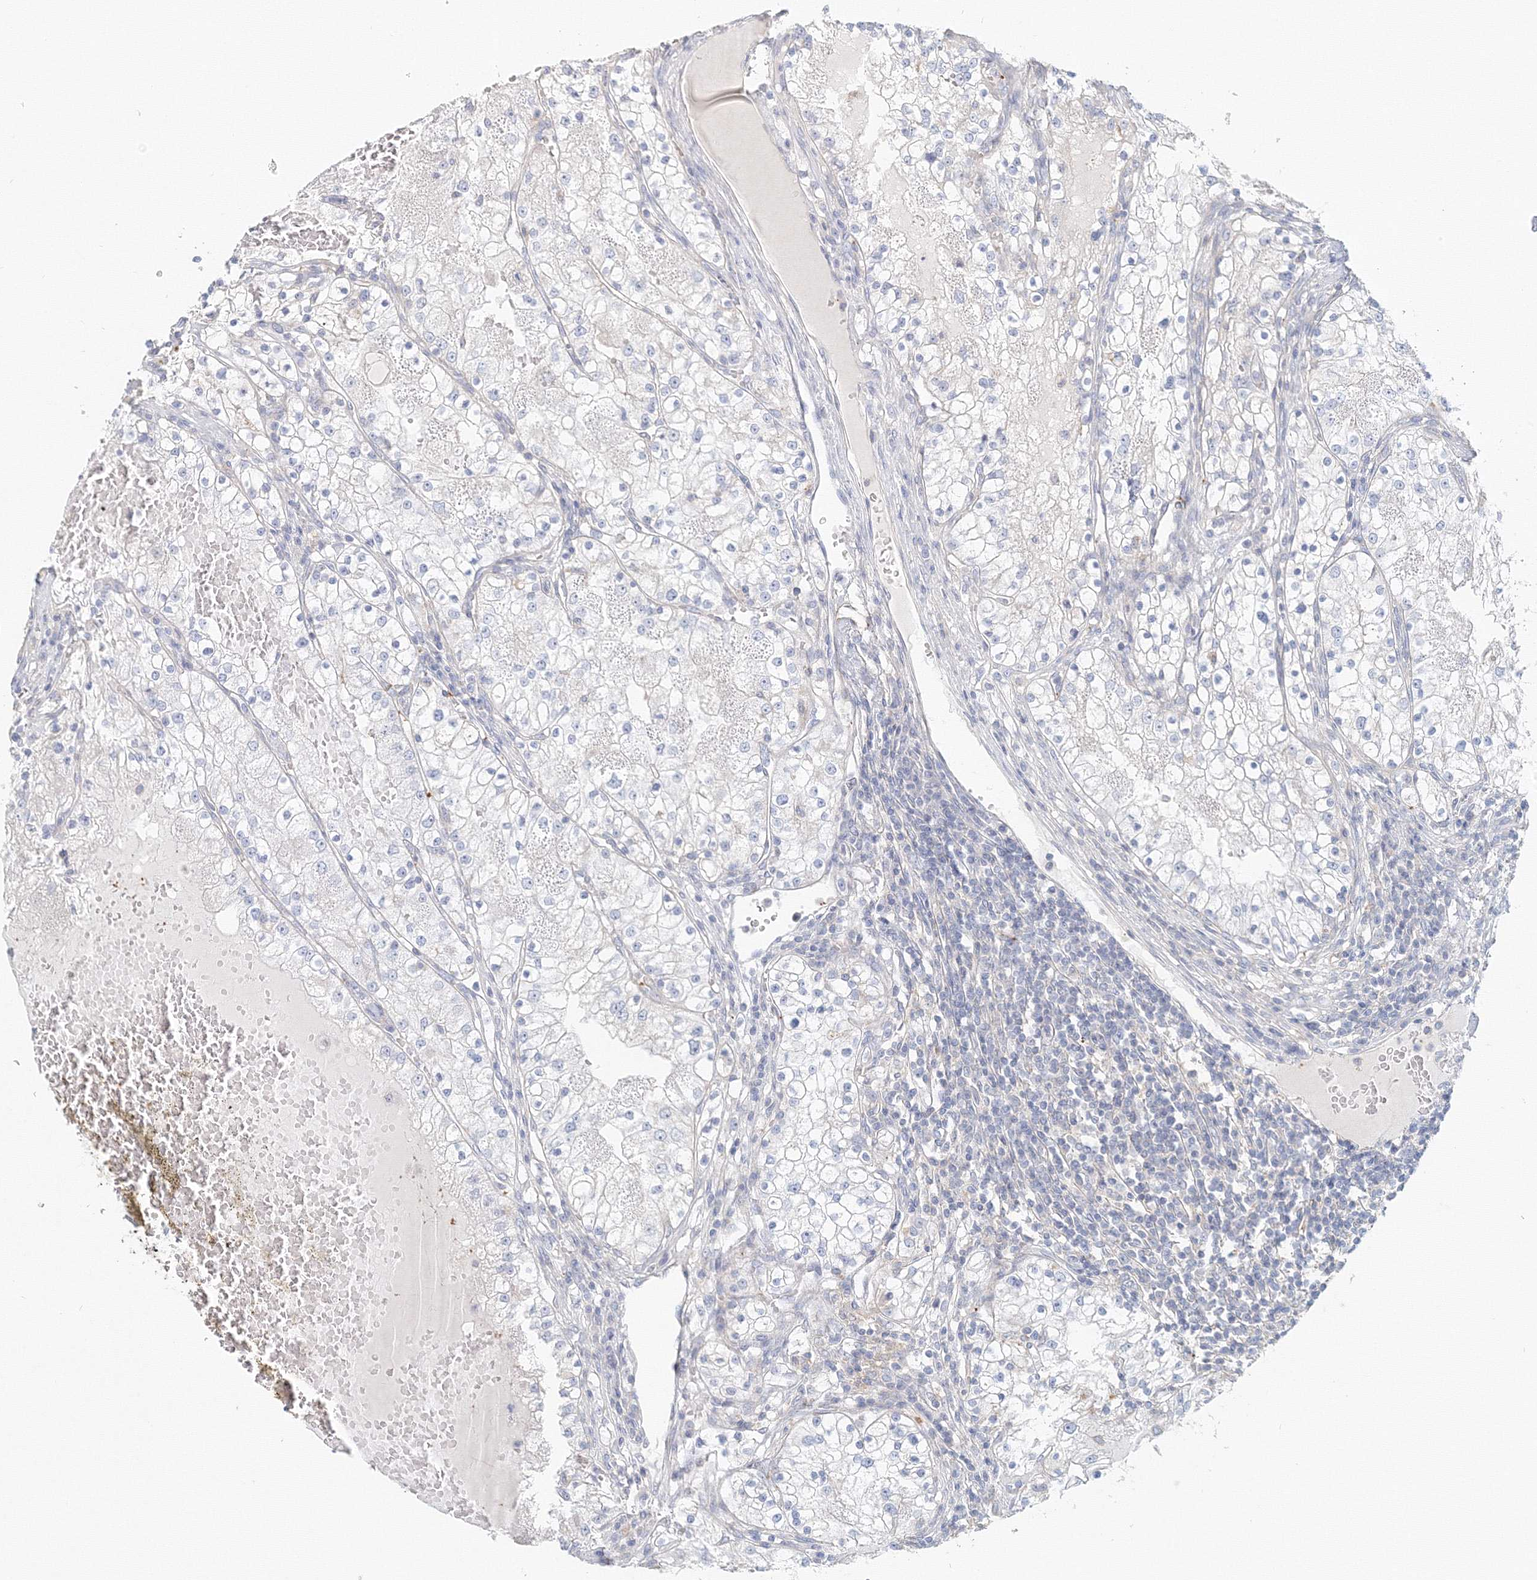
{"staining": {"intensity": "negative", "quantity": "none", "location": "none"}, "tissue": "renal cancer", "cell_type": "Tumor cells", "image_type": "cancer", "snomed": [{"axis": "morphology", "description": "Normal tissue, NOS"}, {"axis": "morphology", "description": "Adenocarcinoma, NOS"}, {"axis": "topography", "description": "Kidney"}], "caption": "IHC micrograph of neoplastic tissue: renal adenocarcinoma stained with DAB (3,3'-diaminobenzidine) reveals no significant protein positivity in tumor cells.", "gene": "MMRN1", "patient": {"sex": "male", "age": 68}}